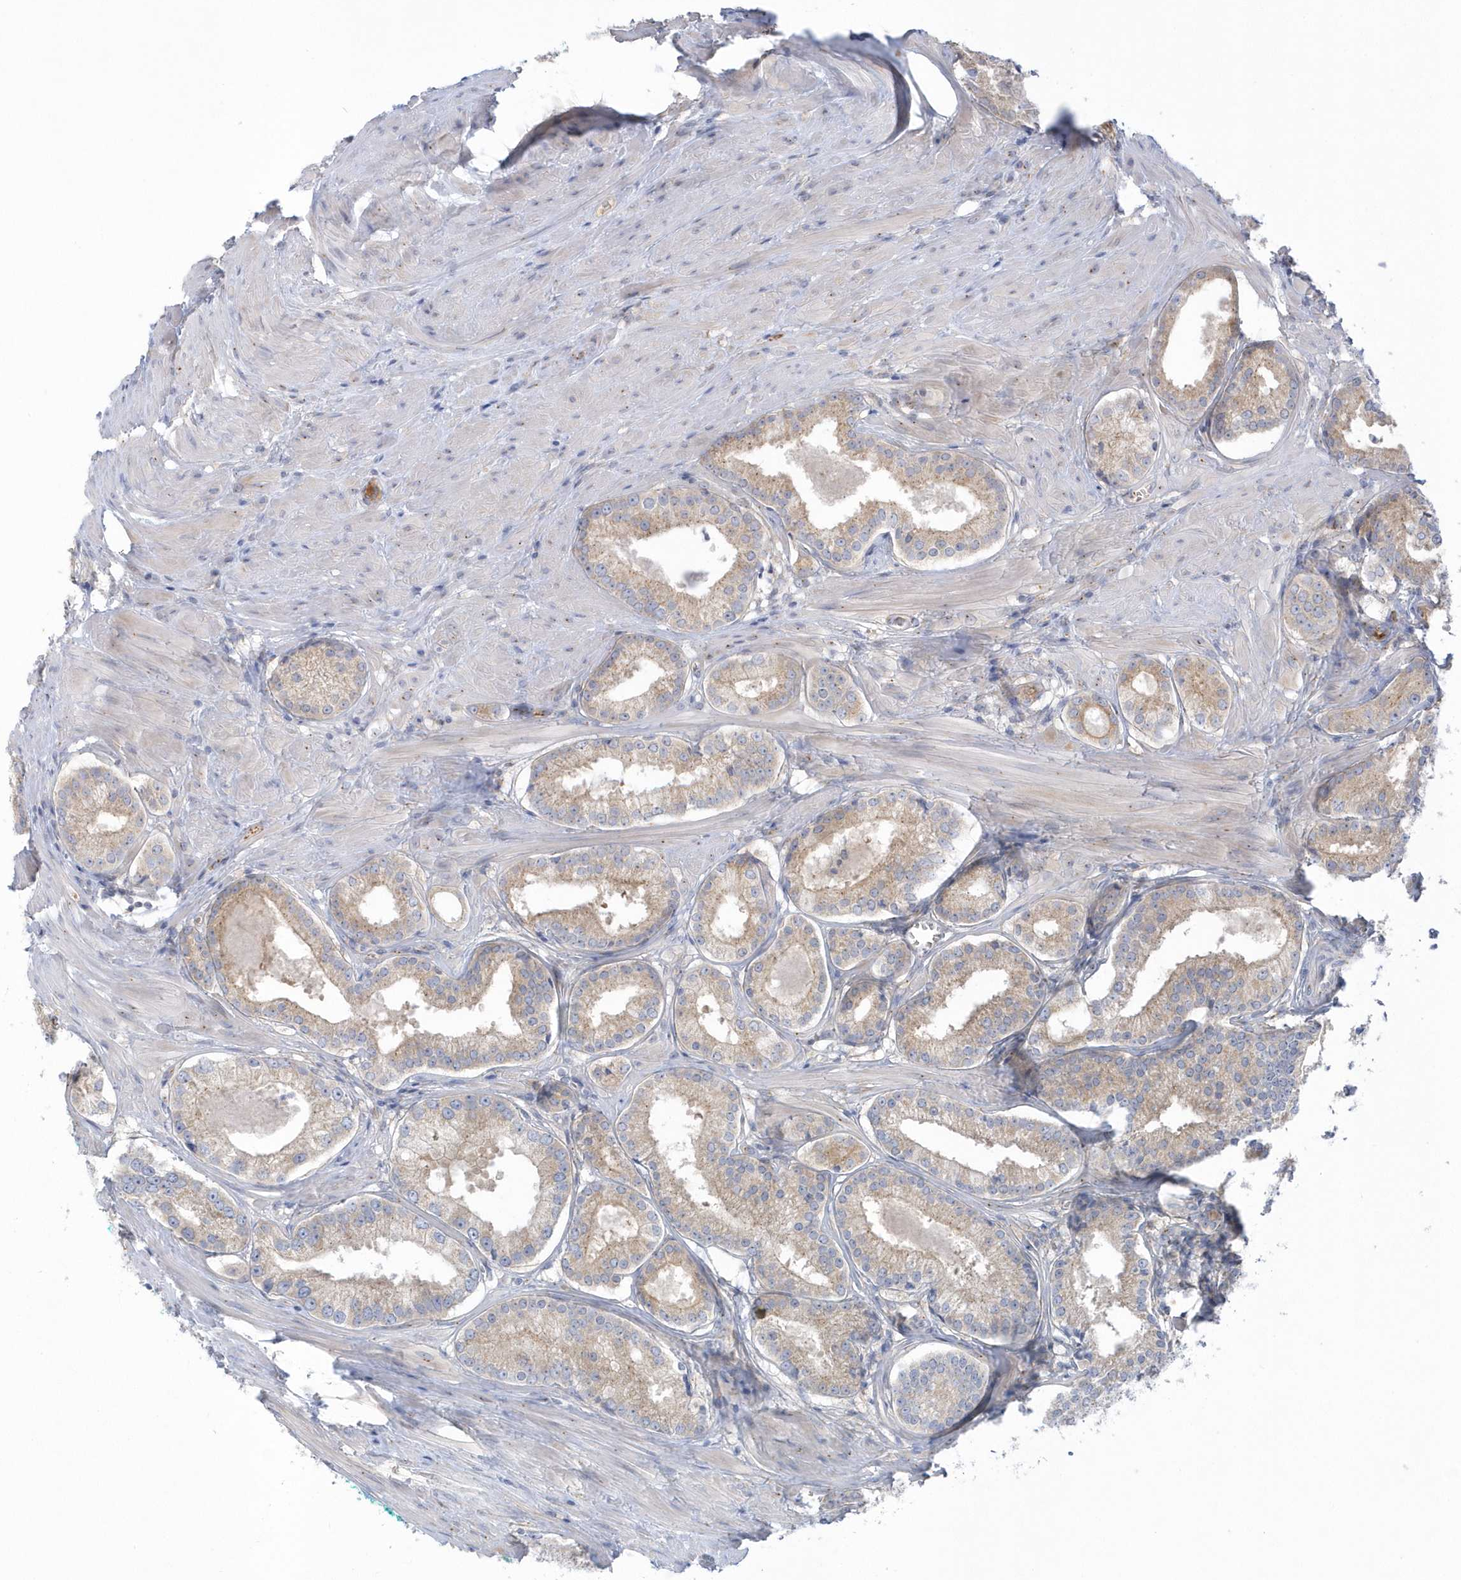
{"staining": {"intensity": "weak", "quantity": ">75%", "location": "cytoplasmic/membranous"}, "tissue": "prostate cancer", "cell_type": "Tumor cells", "image_type": "cancer", "snomed": [{"axis": "morphology", "description": "Adenocarcinoma, Low grade"}, {"axis": "topography", "description": "Prostate"}], "caption": "Immunohistochemistry (DAB (3,3'-diaminobenzidine)) staining of human prostate cancer (adenocarcinoma (low-grade)) demonstrates weak cytoplasmic/membranous protein staining in about >75% of tumor cells.", "gene": "SEMA3D", "patient": {"sex": "male", "age": 54}}